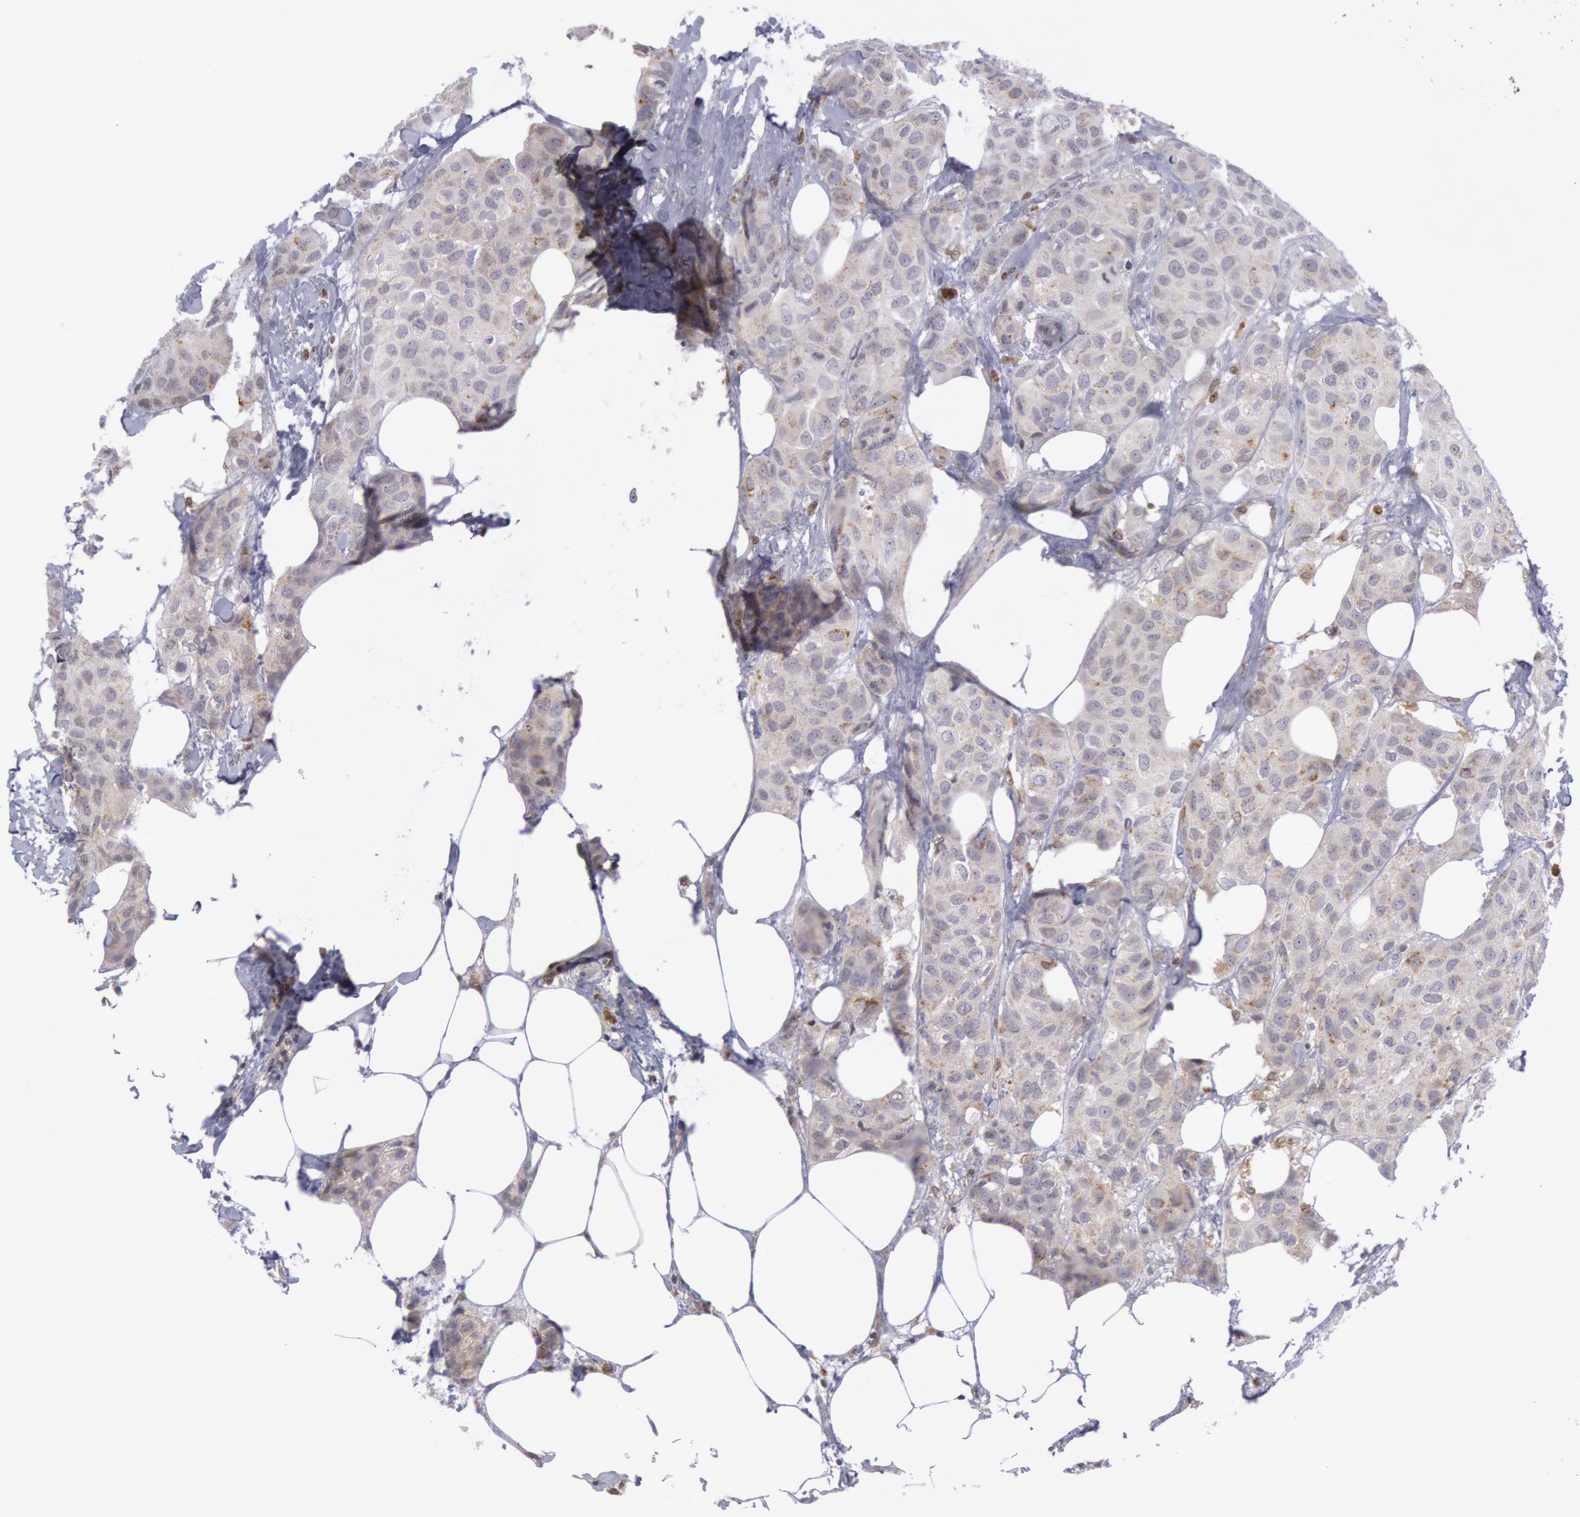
{"staining": {"intensity": "weak", "quantity": "<25%", "location": "cytoplasmic/membranous"}, "tissue": "breast cancer", "cell_type": "Tumor cells", "image_type": "cancer", "snomed": [{"axis": "morphology", "description": "Duct carcinoma"}, {"axis": "topography", "description": "Breast"}], "caption": "Tumor cells are negative for protein expression in human intraductal carcinoma (breast).", "gene": "PTGS2", "patient": {"sex": "female", "age": 68}}